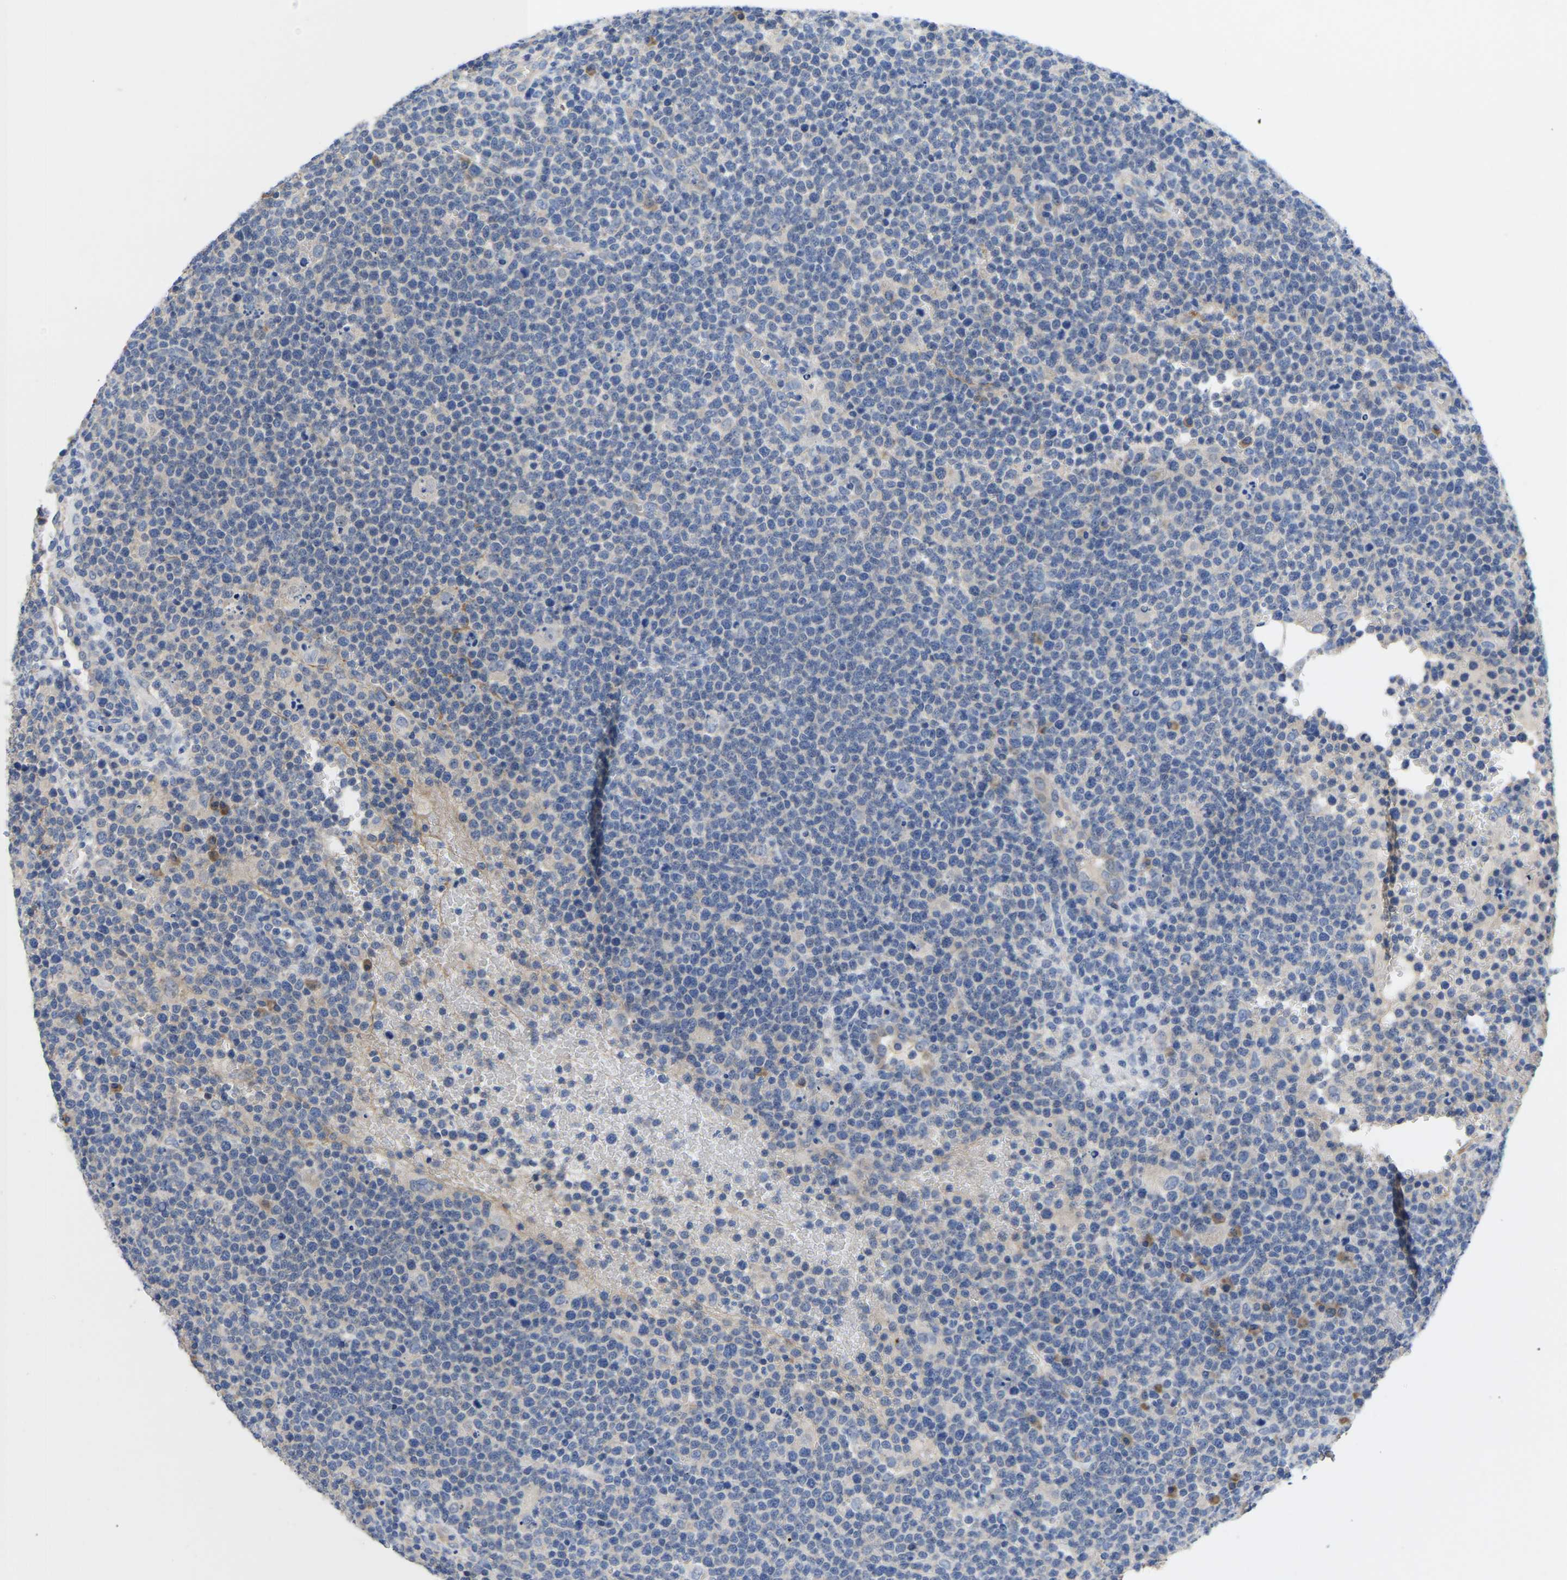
{"staining": {"intensity": "negative", "quantity": "none", "location": "none"}, "tissue": "lymphoma", "cell_type": "Tumor cells", "image_type": "cancer", "snomed": [{"axis": "morphology", "description": "Malignant lymphoma, non-Hodgkin's type, High grade"}, {"axis": "topography", "description": "Lymph node"}], "caption": "This is an IHC photomicrograph of human high-grade malignant lymphoma, non-Hodgkin's type. There is no expression in tumor cells.", "gene": "ABCA10", "patient": {"sex": "male", "age": 61}}